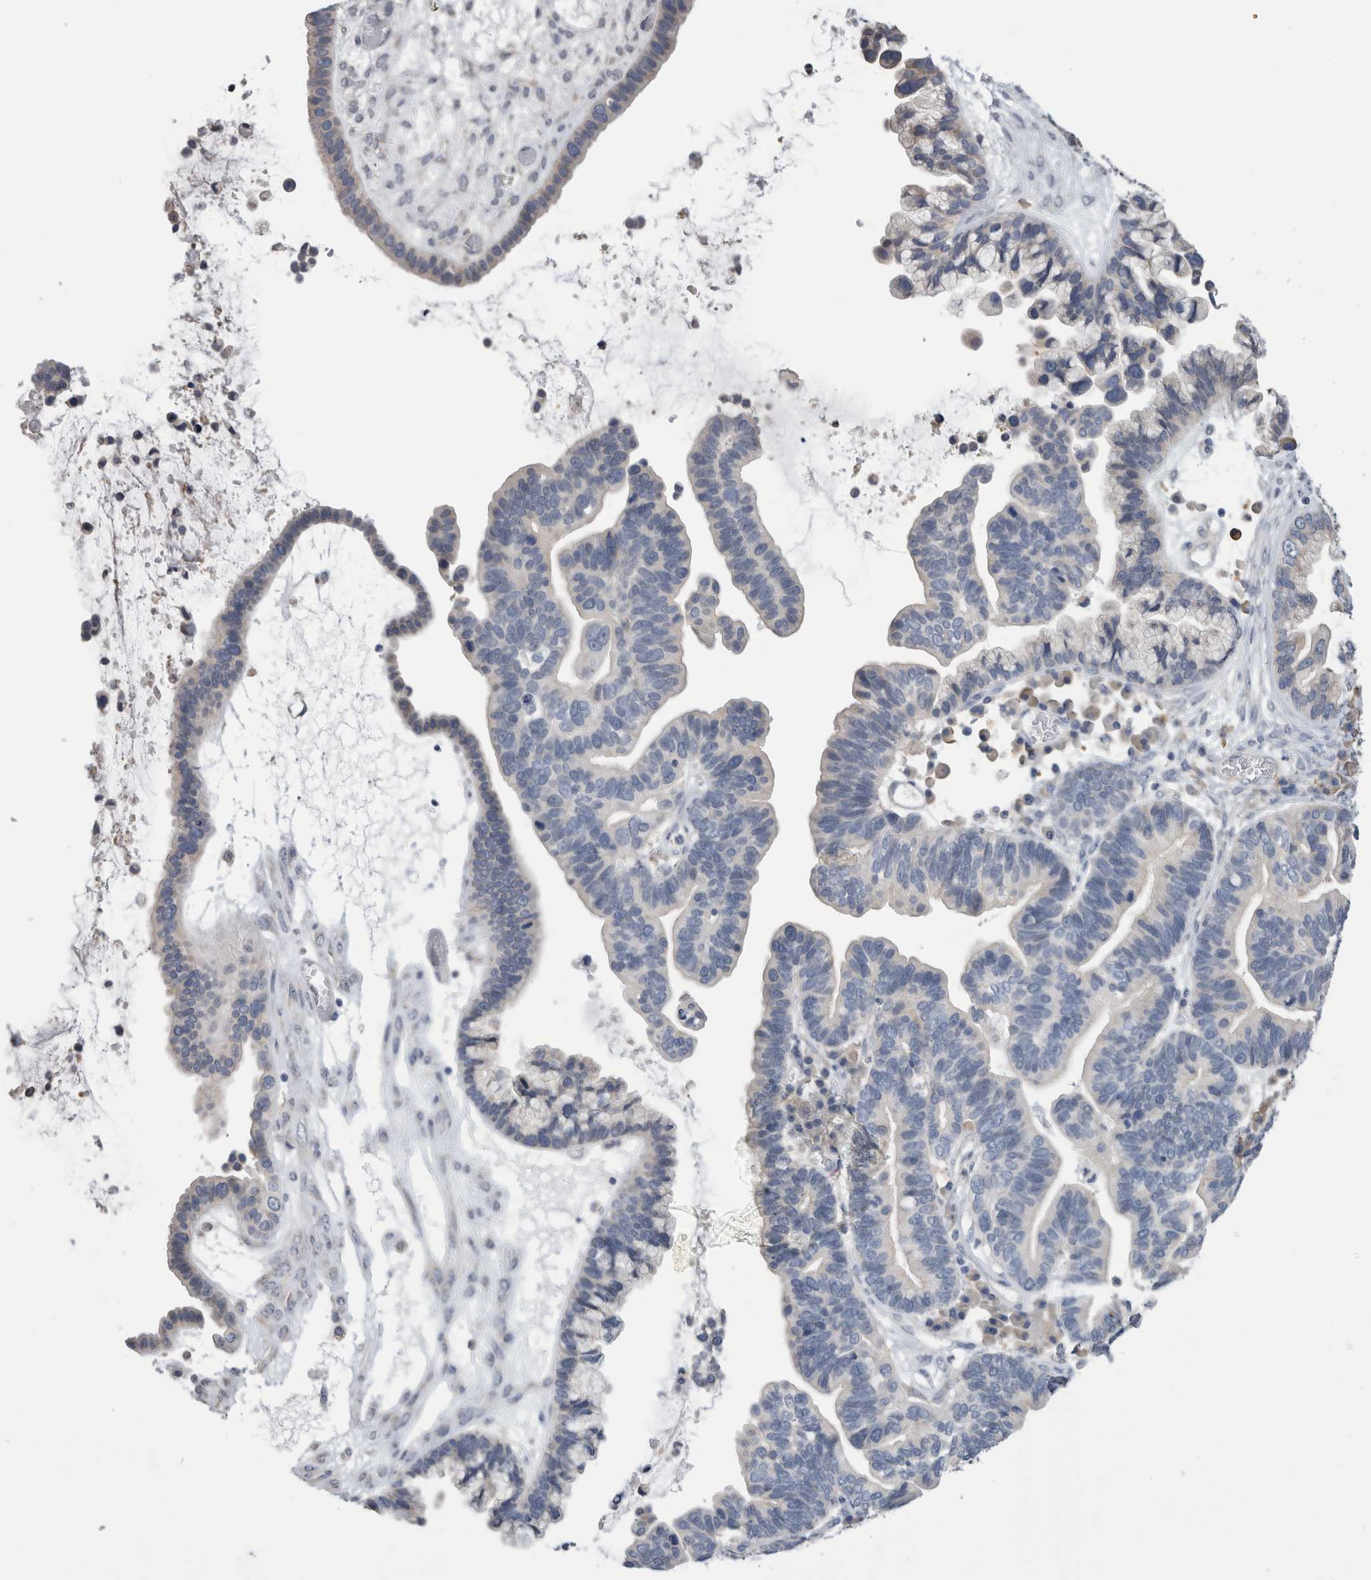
{"staining": {"intensity": "negative", "quantity": "none", "location": "none"}, "tissue": "ovarian cancer", "cell_type": "Tumor cells", "image_type": "cancer", "snomed": [{"axis": "morphology", "description": "Cystadenocarcinoma, serous, NOS"}, {"axis": "topography", "description": "Ovary"}], "caption": "Human serous cystadenocarcinoma (ovarian) stained for a protein using immunohistochemistry (IHC) displays no expression in tumor cells.", "gene": "SMAP2", "patient": {"sex": "female", "age": 56}}